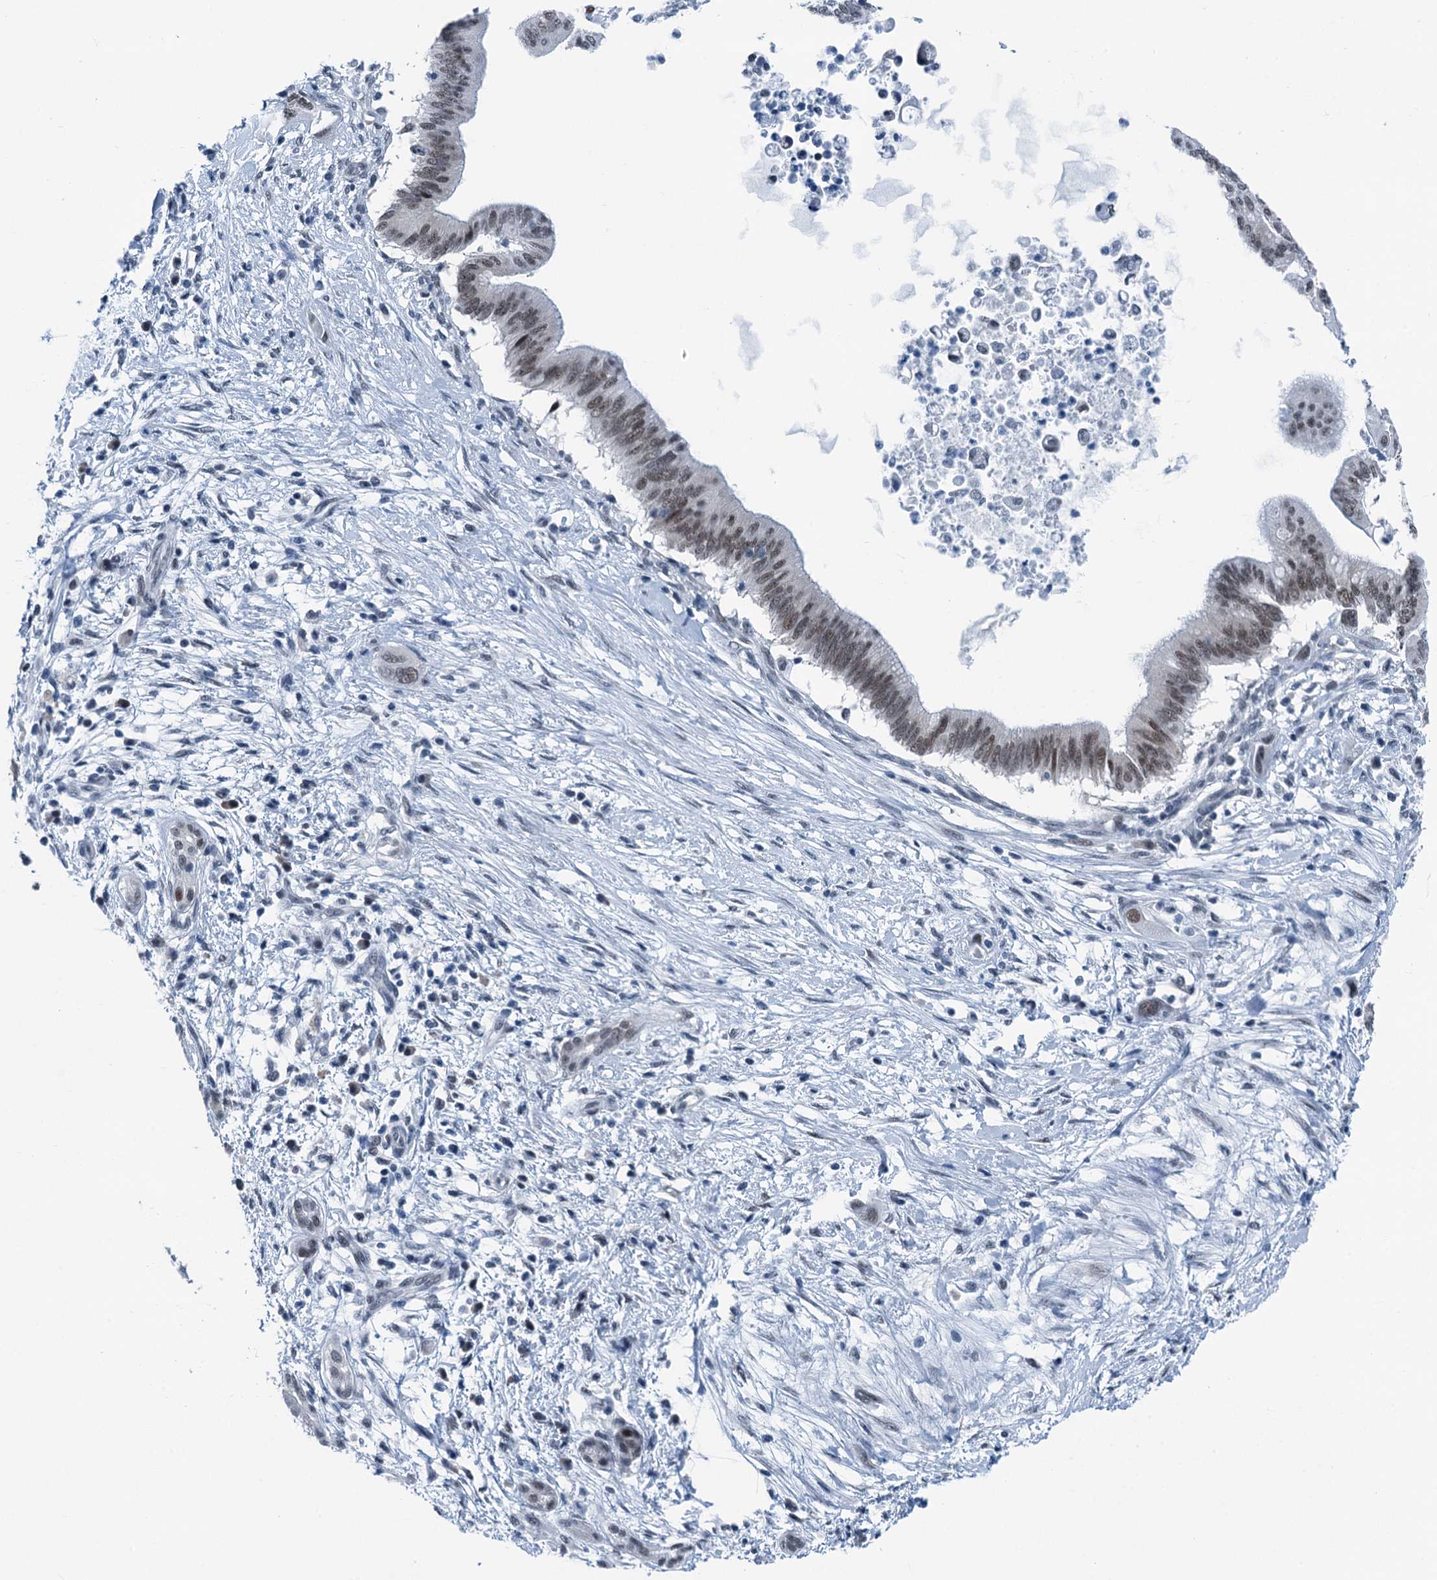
{"staining": {"intensity": "moderate", "quantity": "25%-75%", "location": "nuclear"}, "tissue": "pancreatic cancer", "cell_type": "Tumor cells", "image_type": "cancer", "snomed": [{"axis": "morphology", "description": "Adenocarcinoma, NOS"}, {"axis": "topography", "description": "Pancreas"}], "caption": "A histopathology image of pancreatic cancer stained for a protein reveals moderate nuclear brown staining in tumor cells.", "gene": "TRPT1", "patient": {"sex": "male", "age": 68}}